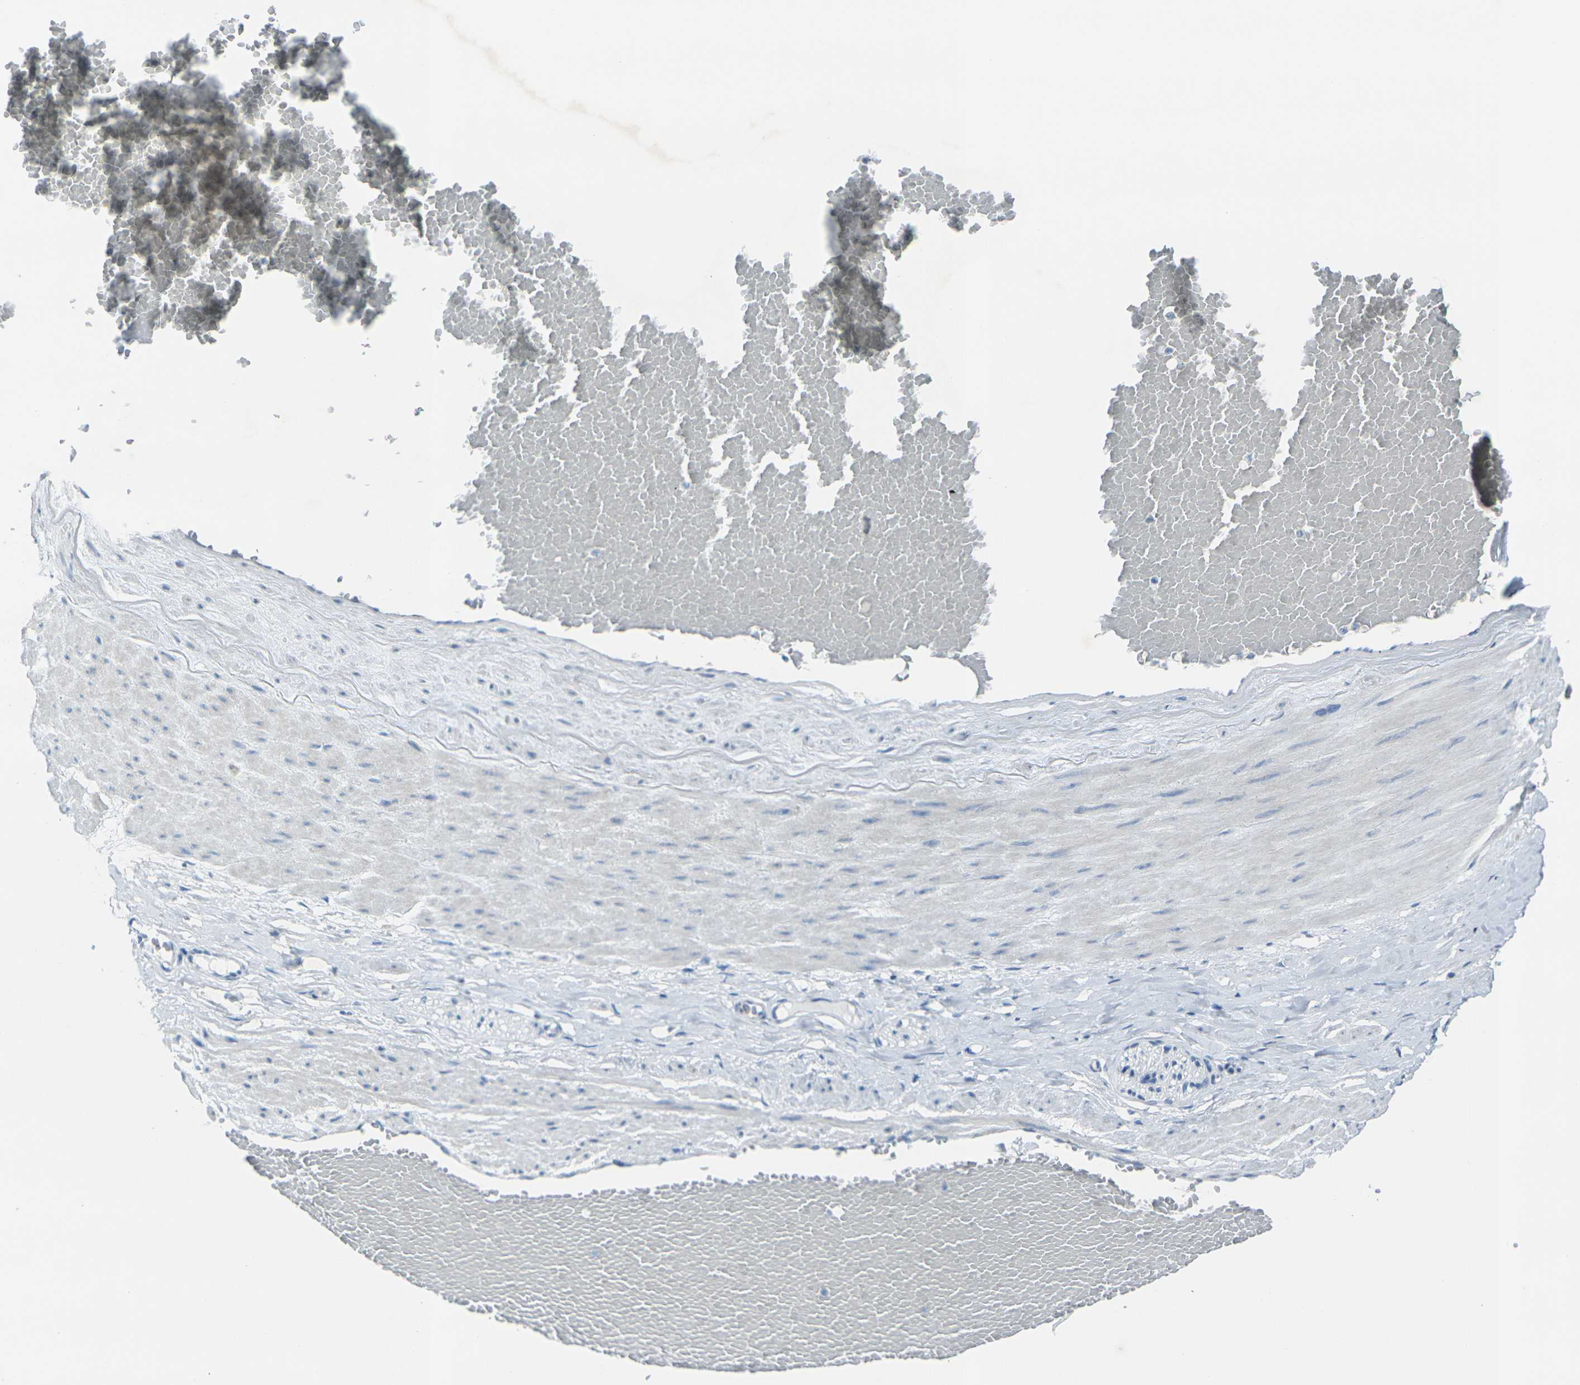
{"staining": {"intensity": "negative", "quantity": "none", "location": "none"}, "tissue": "adipose tissue", "cell_type": "Adipocytes", "image_type": "normal", "snomed": [{"axis": "morphology", "description": "Normal tissue, NOS"}, {"axis": "topography", "description": "Soft tissue"}, {"axis": "topography", "description": "Vascular tissue"}], "caption": "Human adipose tissue stained for a protein using immunohistochemistry exhibits no expression in adipocytes.", "gene": "ANKRD46", "patient": {"sex": "female", "age": 35}}